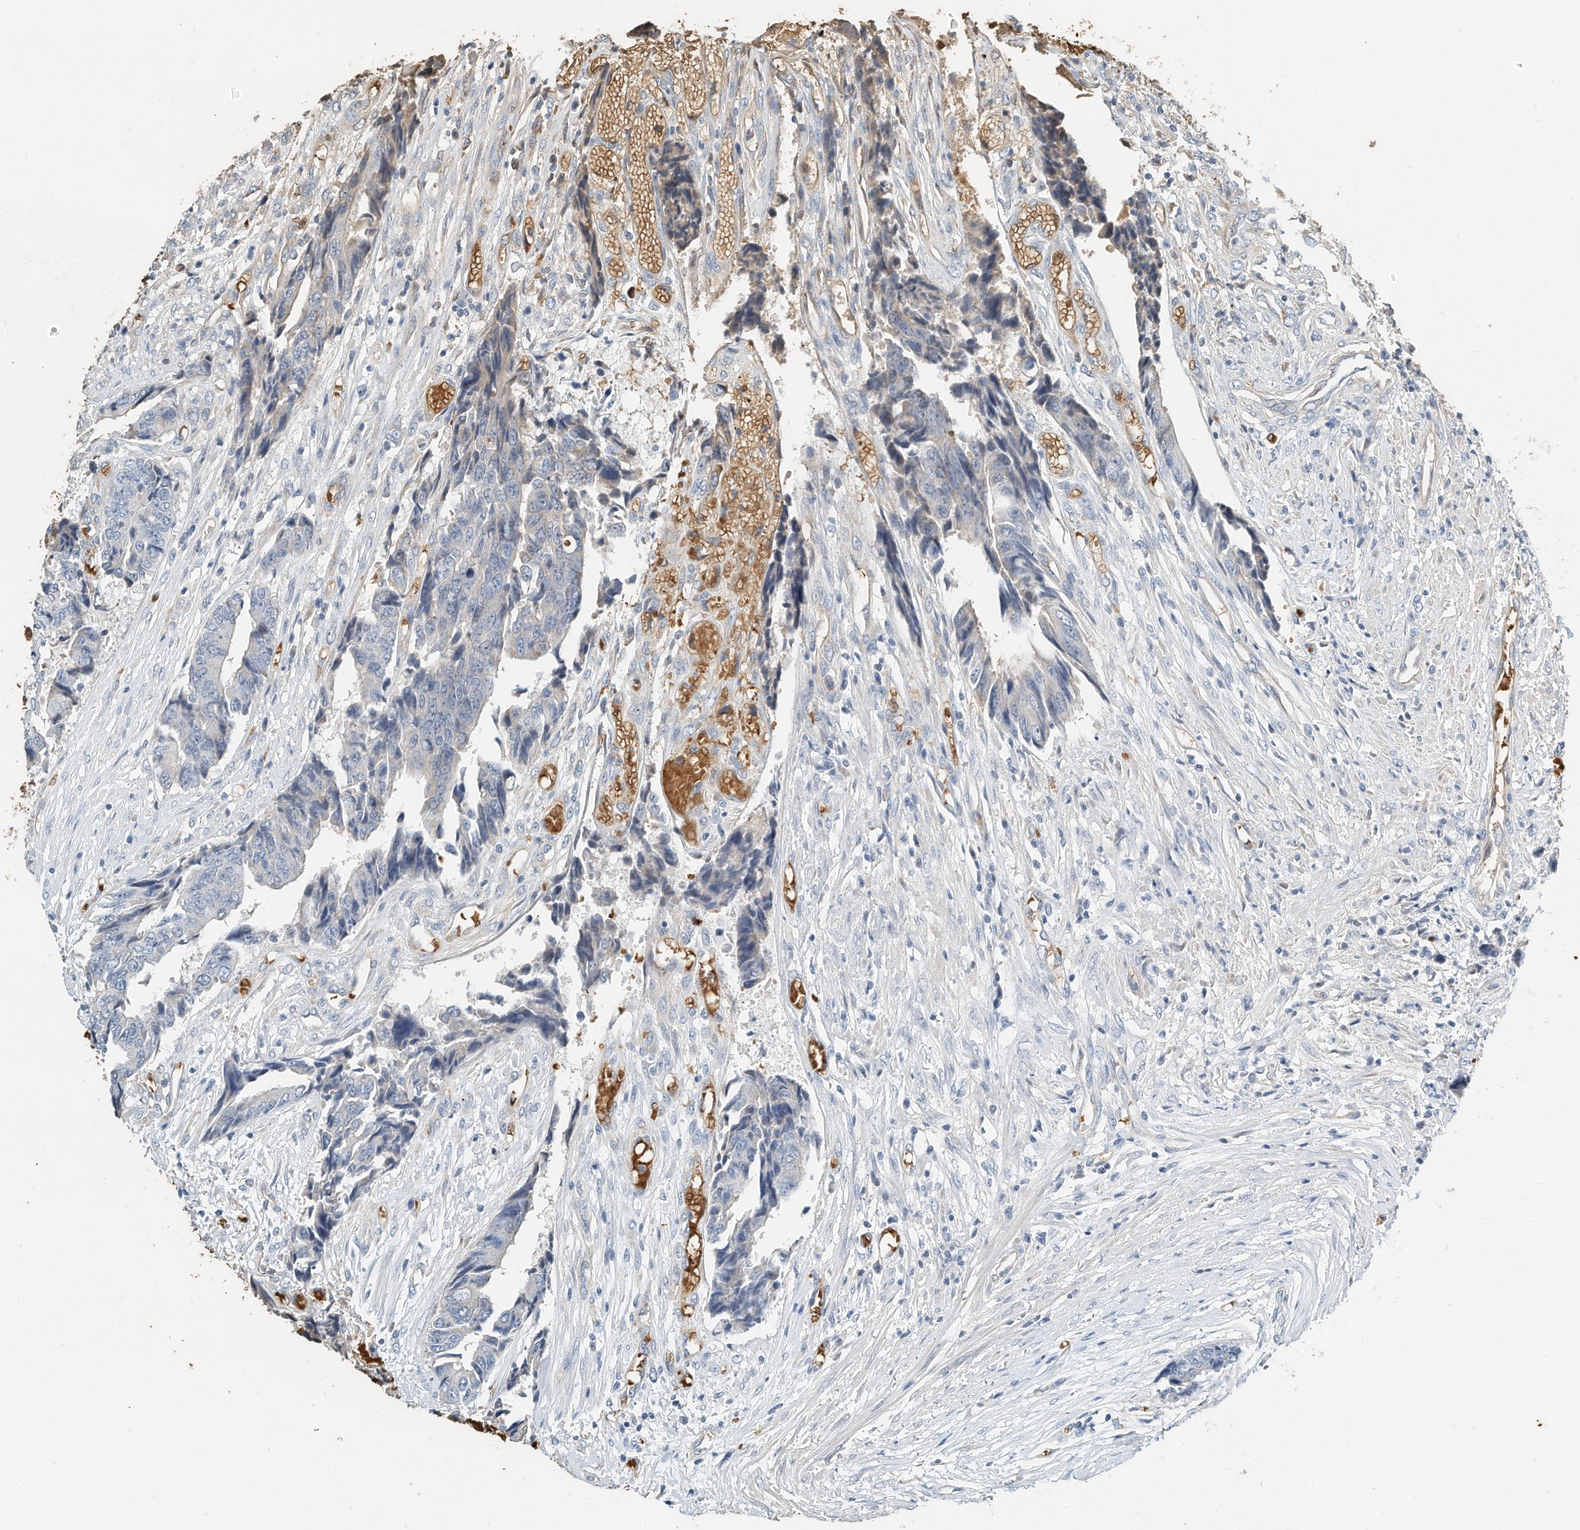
{"staining": {"intensity": "negative", "quantity": "none", "location": "none"}, "tissue": "colorectal cancer", "cell_type": "Tumor cells", "image_type": "cancer", "snomed": [{"axis": "morphology", "description": "Adenocarcinoma, NOS"}, {"axis": "topography", "description": "Rectum"}], "caption": "Micrograph shows no significant protein positivity in tumor cells of colorectal adenocarcinoma.", "gene": "RCAN3", "patient": {"sex": "male", "age": 84}}